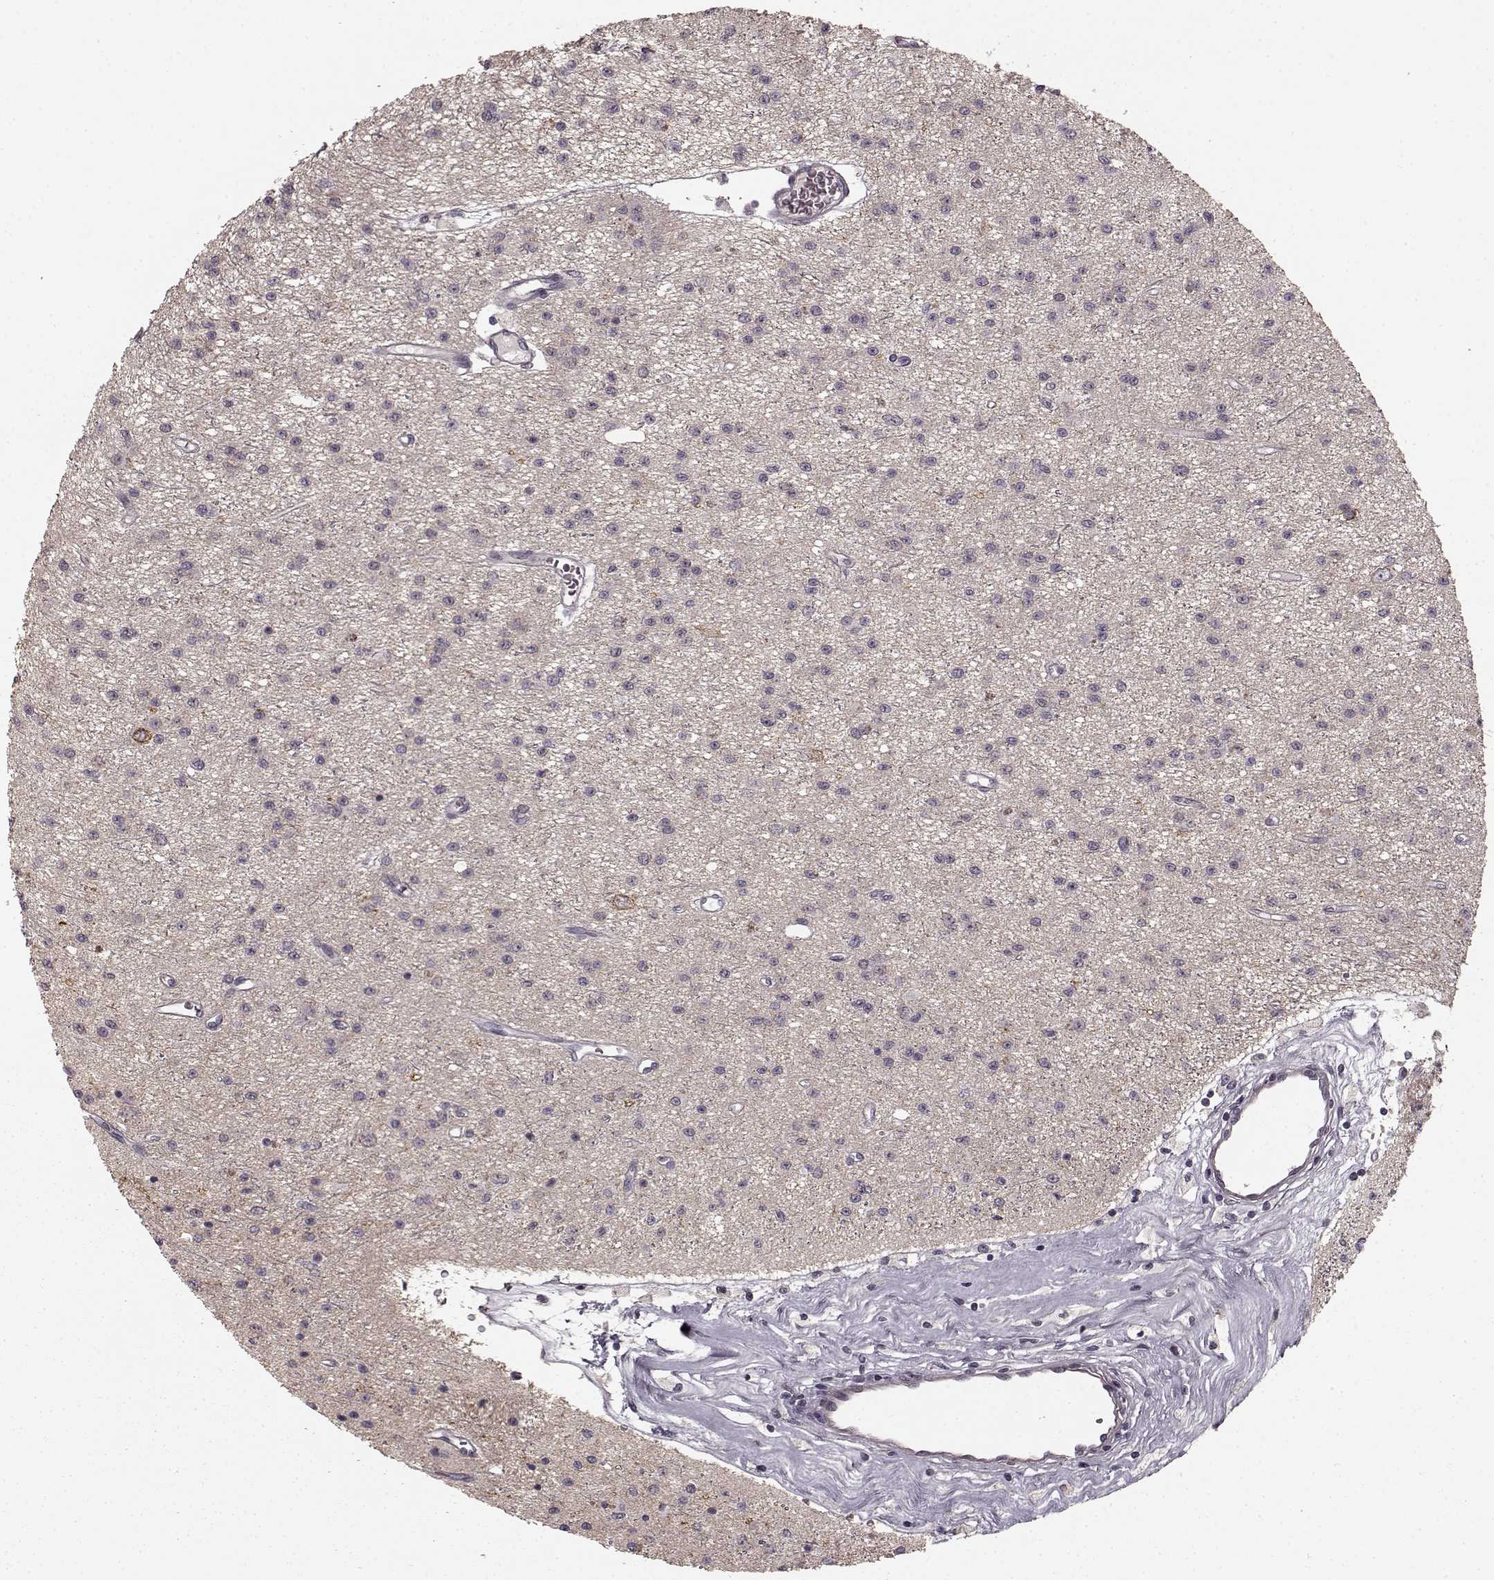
{"staining": {"intensity": "negative", "quantity": "none", "location": "none"}, "tissue": "glioma", "cell_type": "Tumor cells", "image_type": "cancer", "snomed": [{"axis": "morphology", "description": "Glioma, malignant, Low grade"}, {"axis": "topography", "description": "Brain"}], "caption": "Histopathology image shows no significant protein positivity in tumor cells of glioma. (DAB (3,3'-diaminobenzidine) immunohistochemistry visualized using brightfield microscopy, high magnification).", "gene": "PRKCE", "patient": {"sex": "female", "age": 45}}